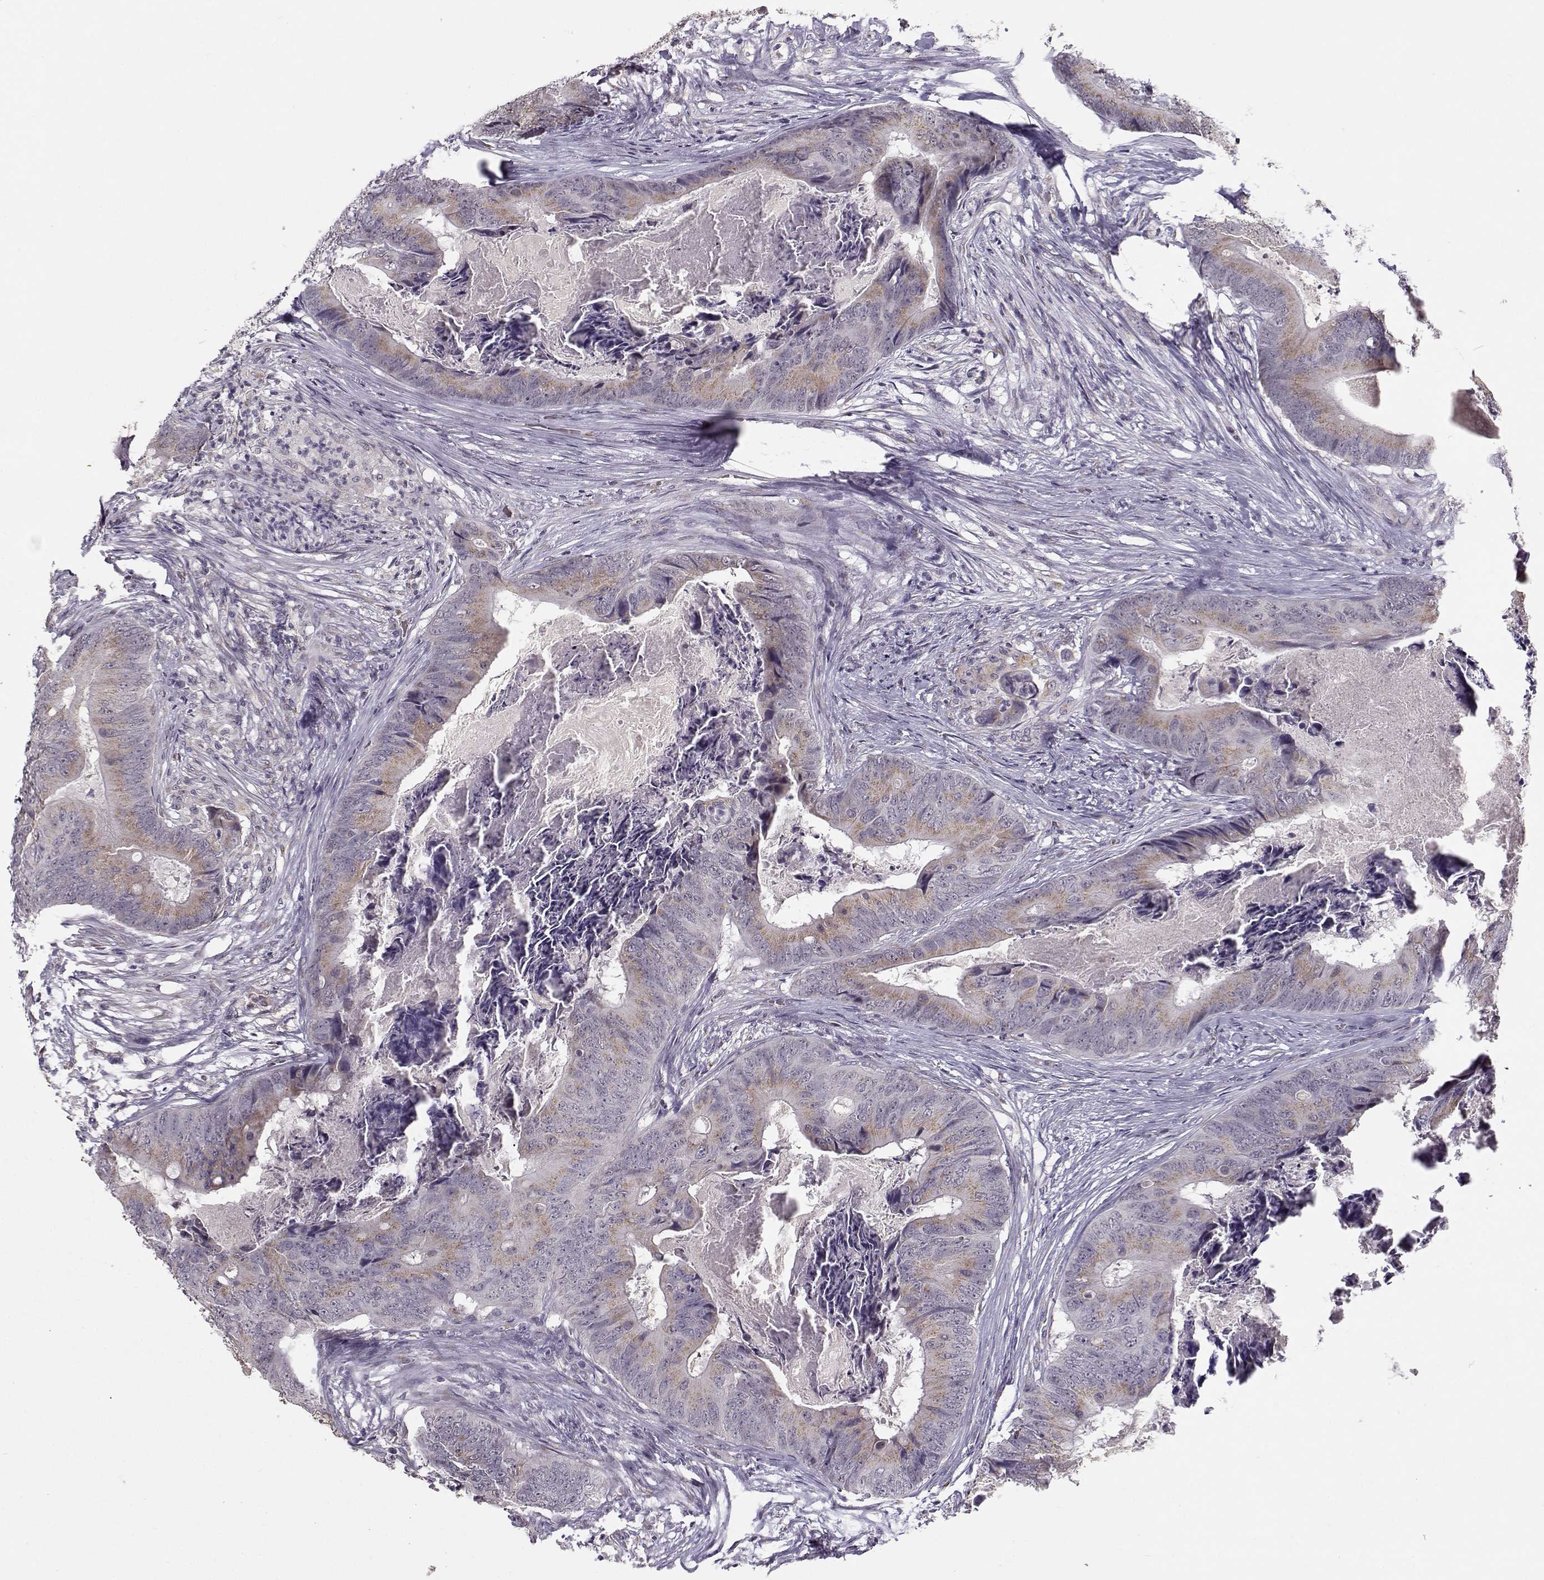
{"staining": {"intensity": "weak", "quantity": "25%-75%", "location": "cytoplasmic/membranous"}, "tissue": "colorectal cancer", "cell_type": "Tumor cells", "image_type": "cancer", "snomed": [{"axis": "morphology", "description": "Adenocarcinoma, NOS"}, {"axis": "topography", "description": "Colon"}], "caption": "Immunohistochemistry of human colorectal adenocarcinoma demonstrates low levels of weak cytoplasmic/membranous expression in about 25%-75% of tumor cells.", "gene": "SLC4A5", "patient": {"sex": "male", "age": 84}}